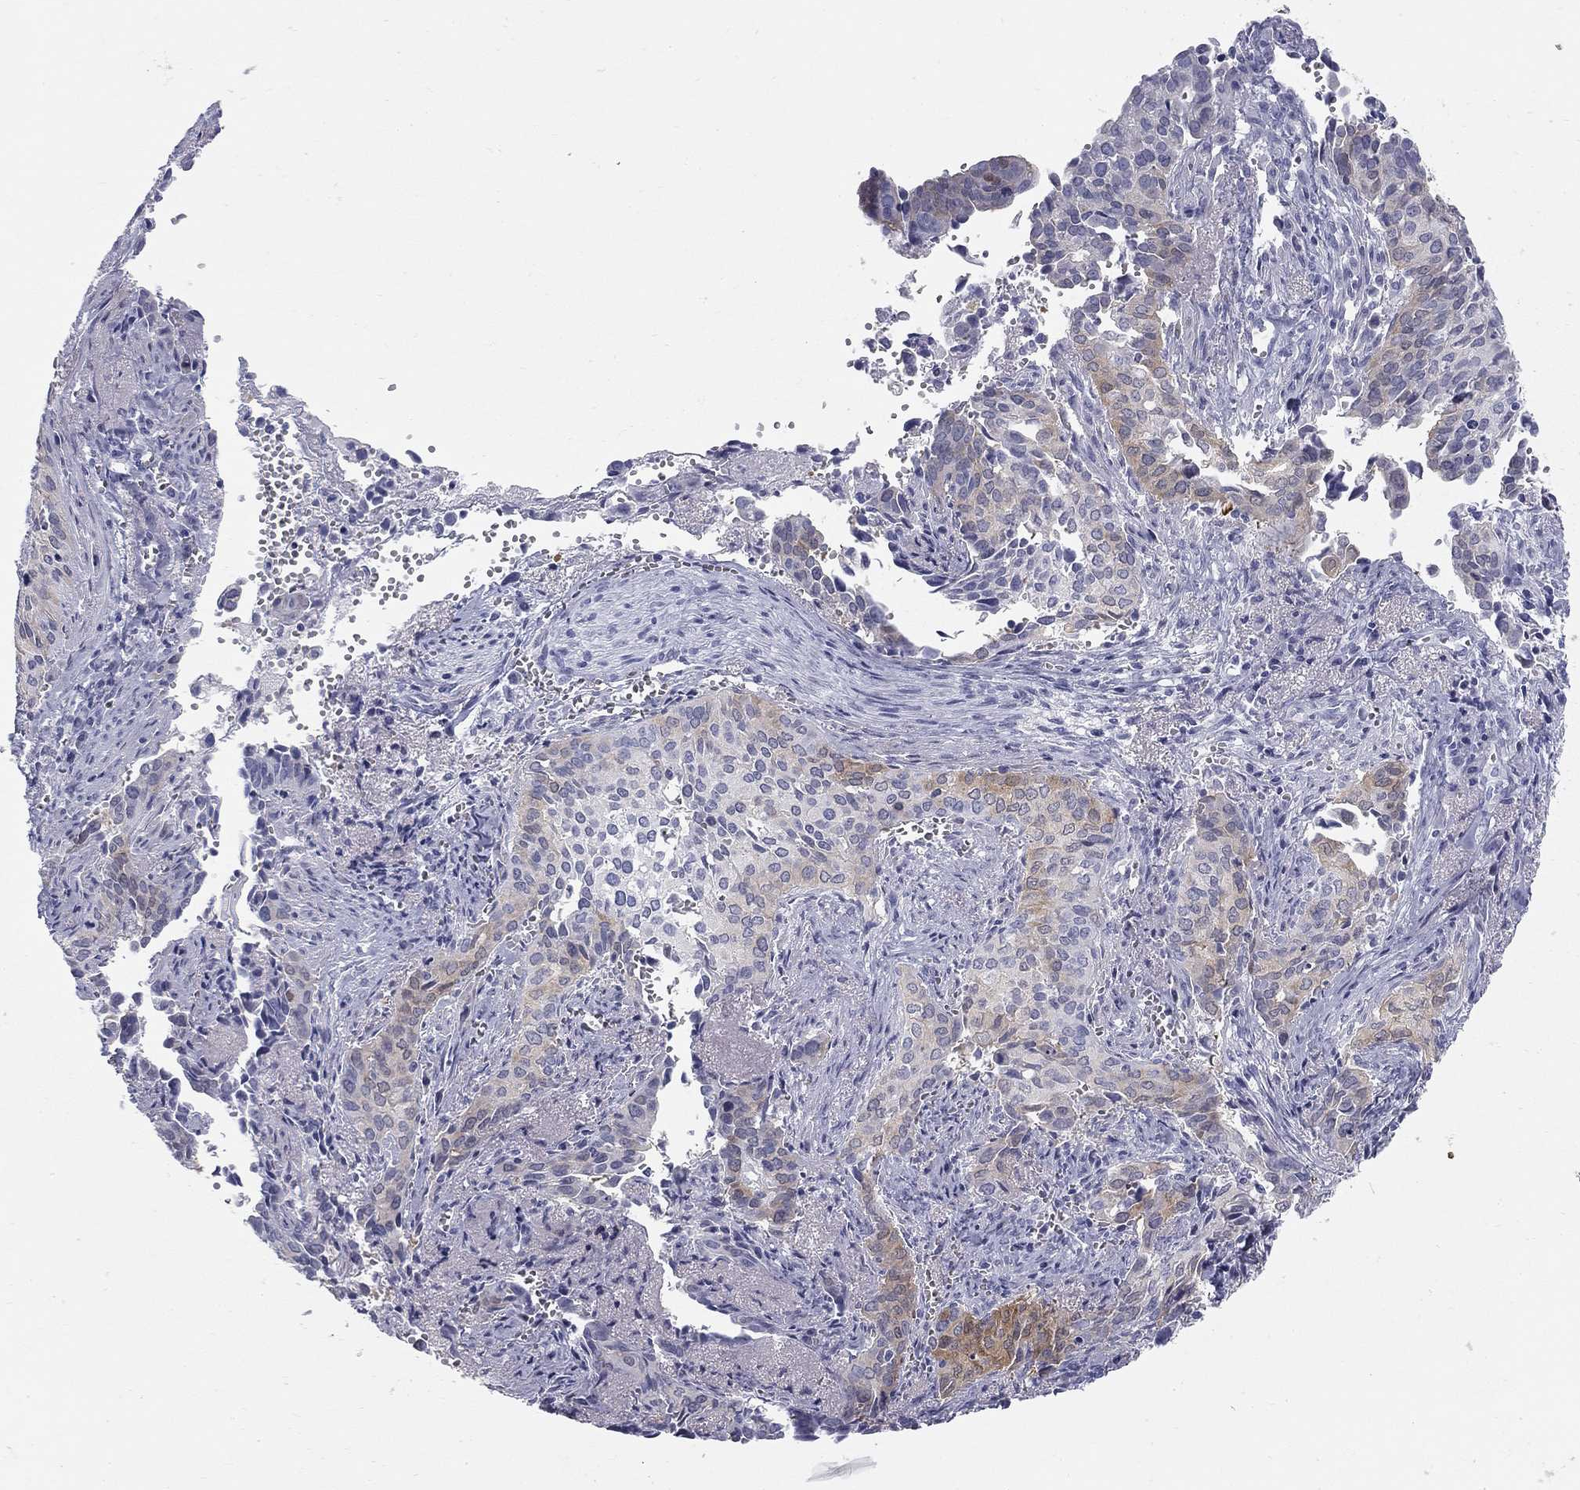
{"staining": {"intensity": "moderate", "quantity": "<25%", "location": "cytoplasmic/membranous"}, "tissue": "cervical cancer", "cell_type": "Tumor cells", "image_type": "cancer", "snomed": [{"axis": "morphology", "description": "Squamous cell carcinoma, NOS"}, {"axis": "topography", "description": "Cervix"}], "caption": "Cervical squamous cell carcinoma stained with a protein marker exhibits moderate staining in tumor cells.", "gene": "SULT2B1", "patient": {"sex": "female", "age": 29}}